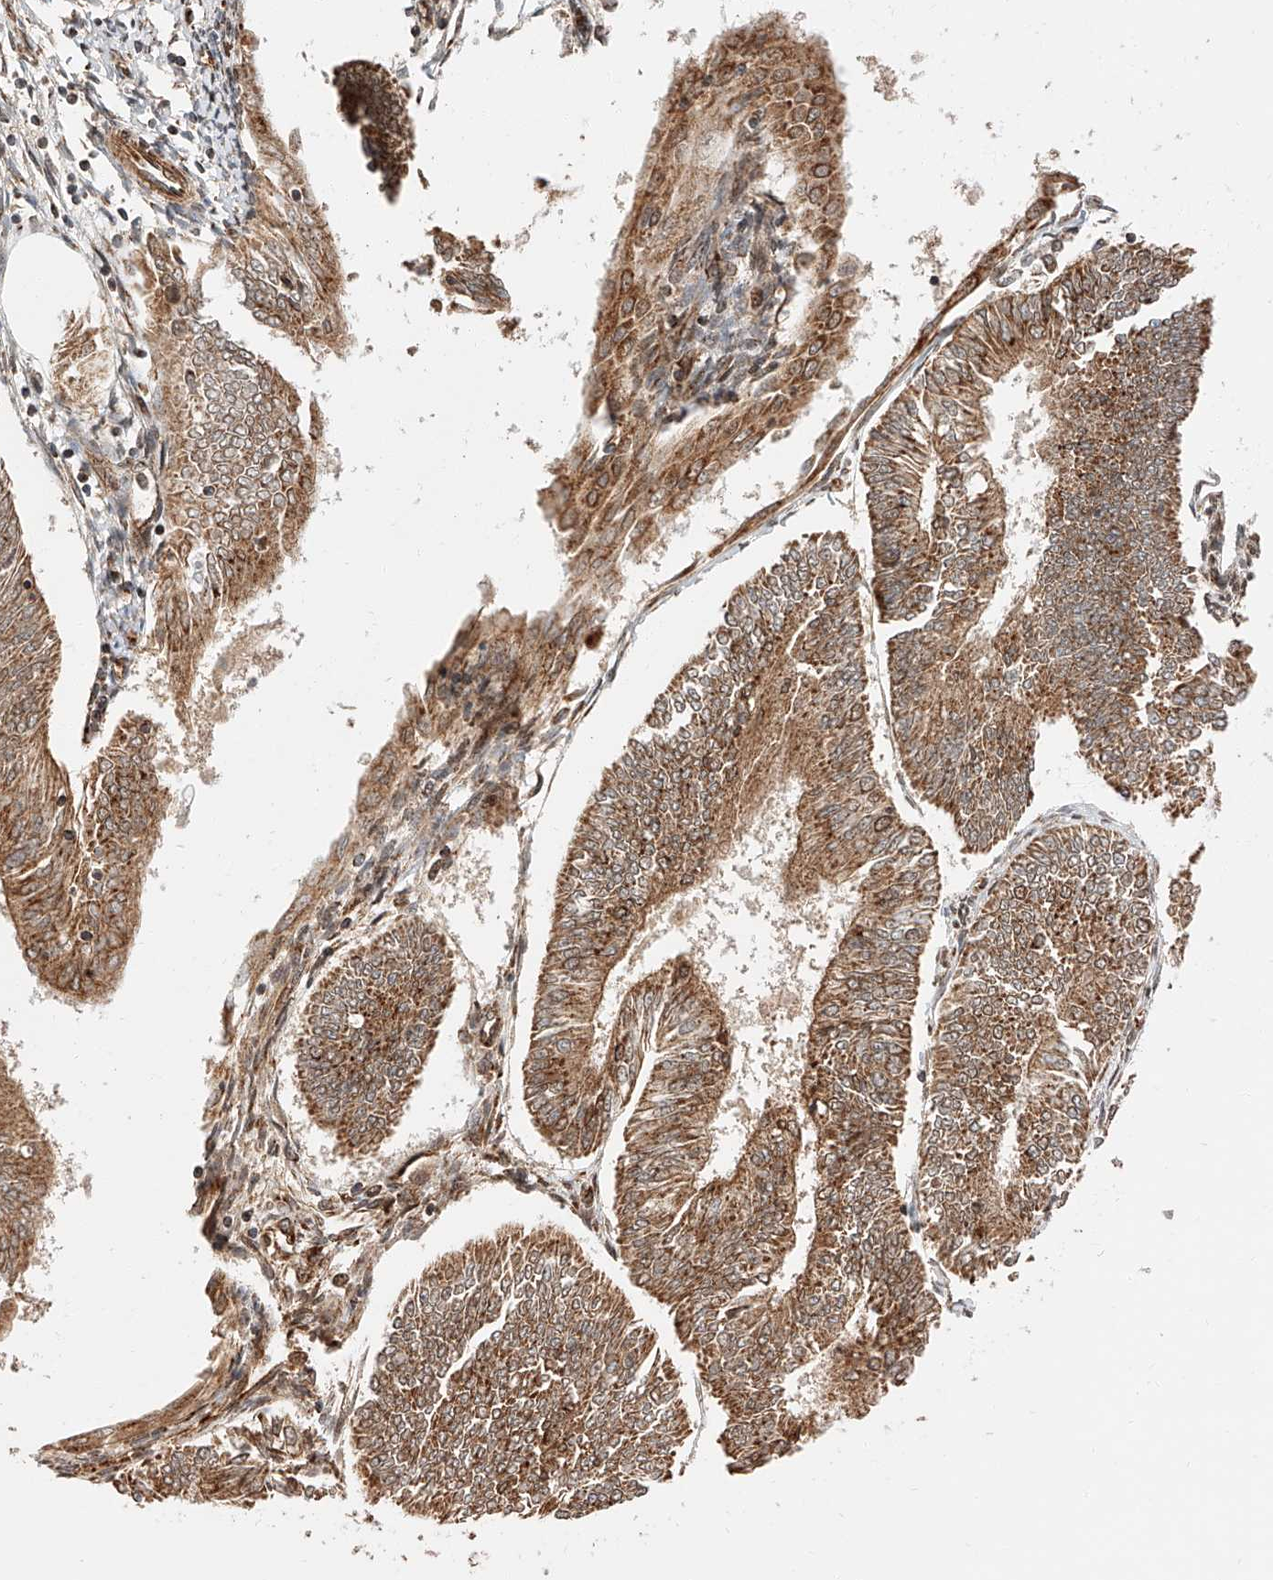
{"staining": {"intensity": "moderate", "quantity": ">75%", "location": "cytoplasmic/membranous"}, "tissue": "endometrial cancer", "cell_type": "Tumor cells", "image_type": "cancer", "snomed": [{"axis": "morphology", "description": "Adenocarcinoma, NOS"}, {"axis": "topography", "description": "Endometrium"}], "caption": "DAB (3,3'-diaminobenzidine) immunohistochemical staining of human adenocarcinoma (endometrial) displays moderate cytoplasmic/membranous protein expression in approximately >75% of tumor cells.", "gene": "THTPA", "patient": {"sex": "female", "age": 58}}